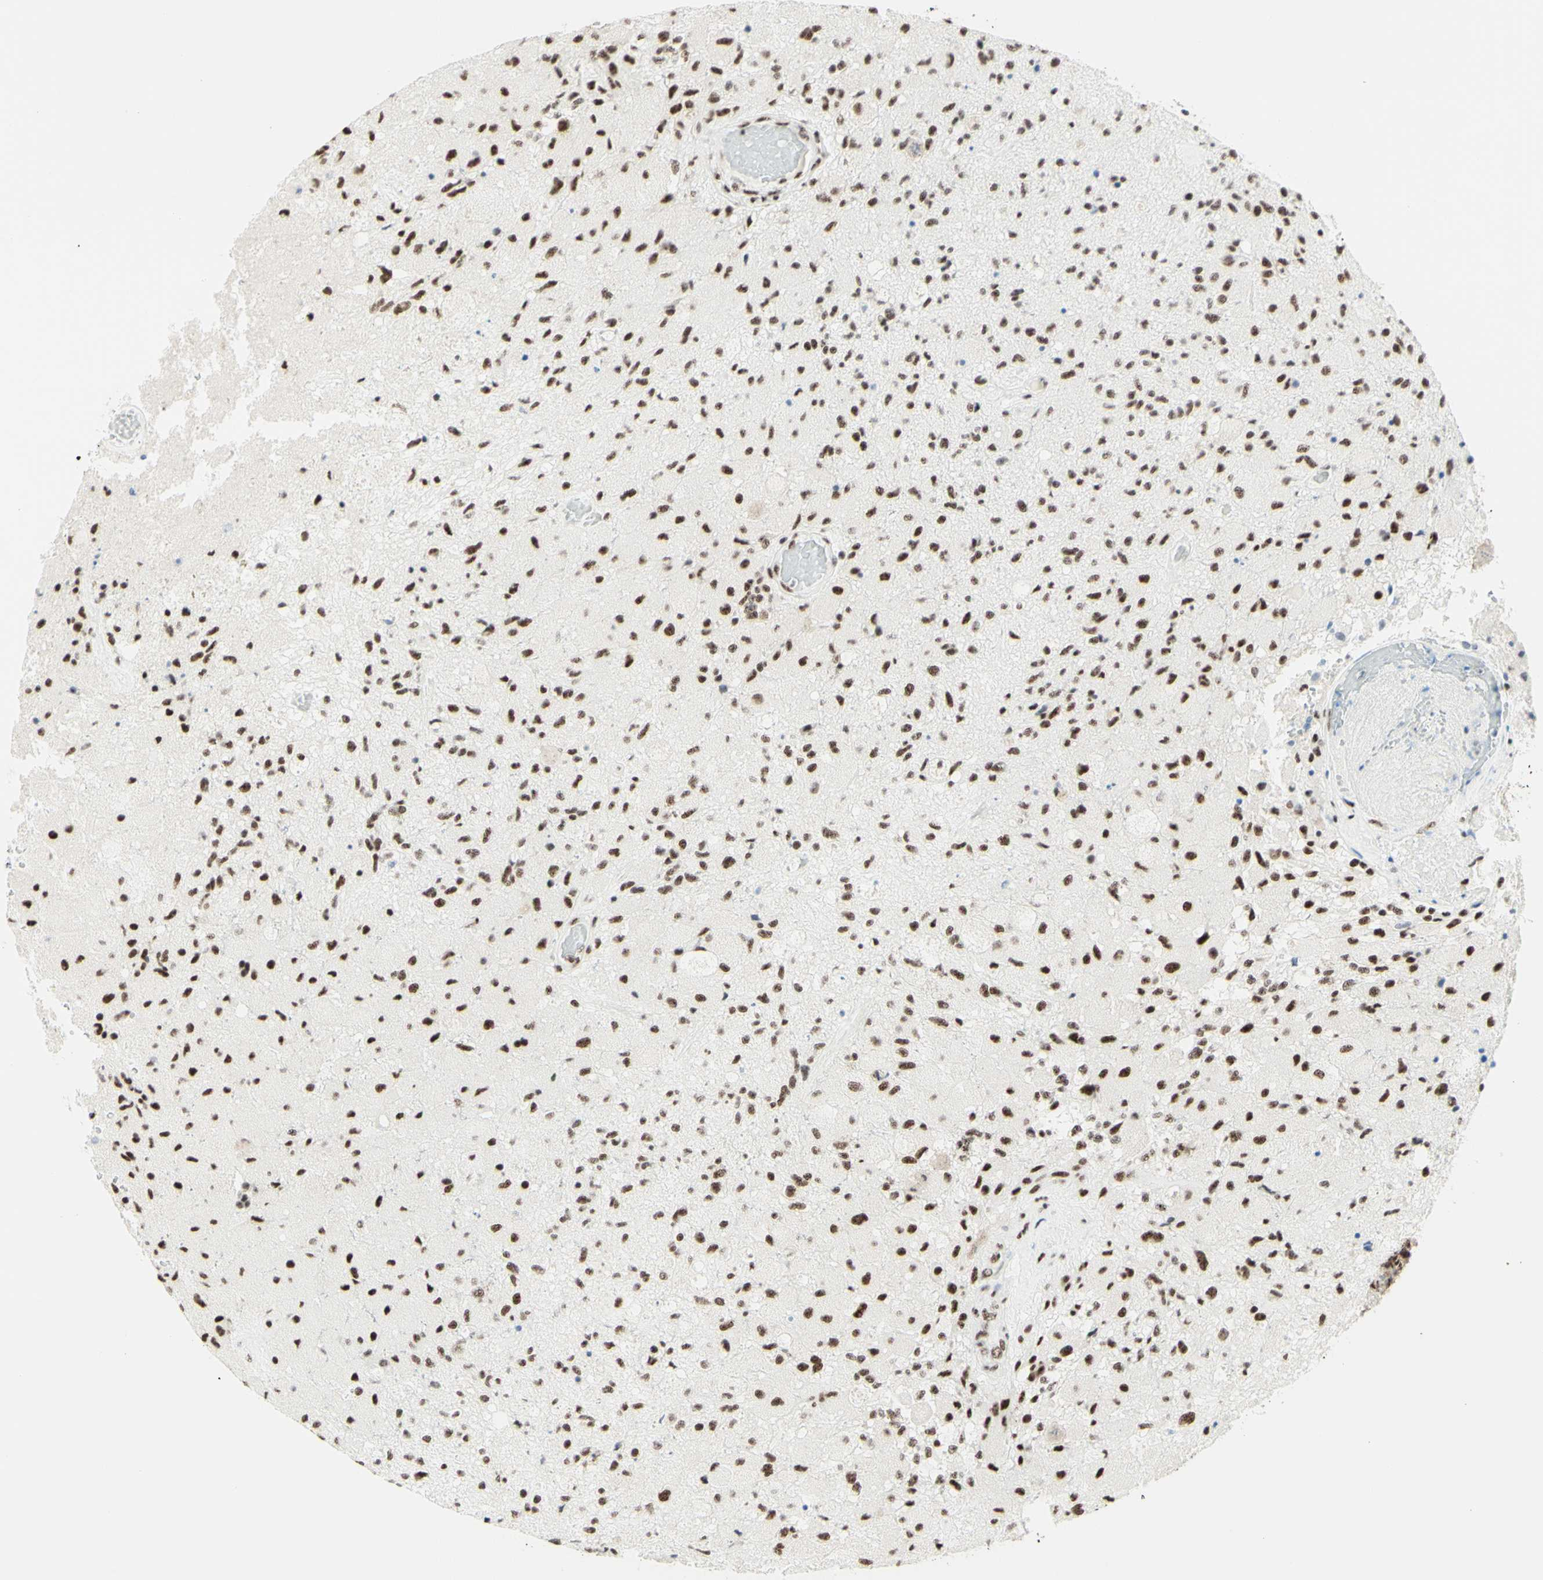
{"staining": {"intensity": "strong", "quantity": "25%-75%", "location": "nuclear"}, "tissue": "glioma", "cell_type": "Tumor cells", "image_type": "cancer", "snomed": [{"axis": "morphology", "description": "Normal tissue, NOS"}, {"axis": "morphology", "description": "Glioma, malignant, High grade"}, {"axis": "topography", "description": "Cerebral cortex"}], "caption": "About 25%-75% of tumor cells in glioma exhibit strong nuclear protein staining as visualized by brown immunohistochemical staining.", "gene": "WTAP", "patient": {"sex": "male", "age": 77}}